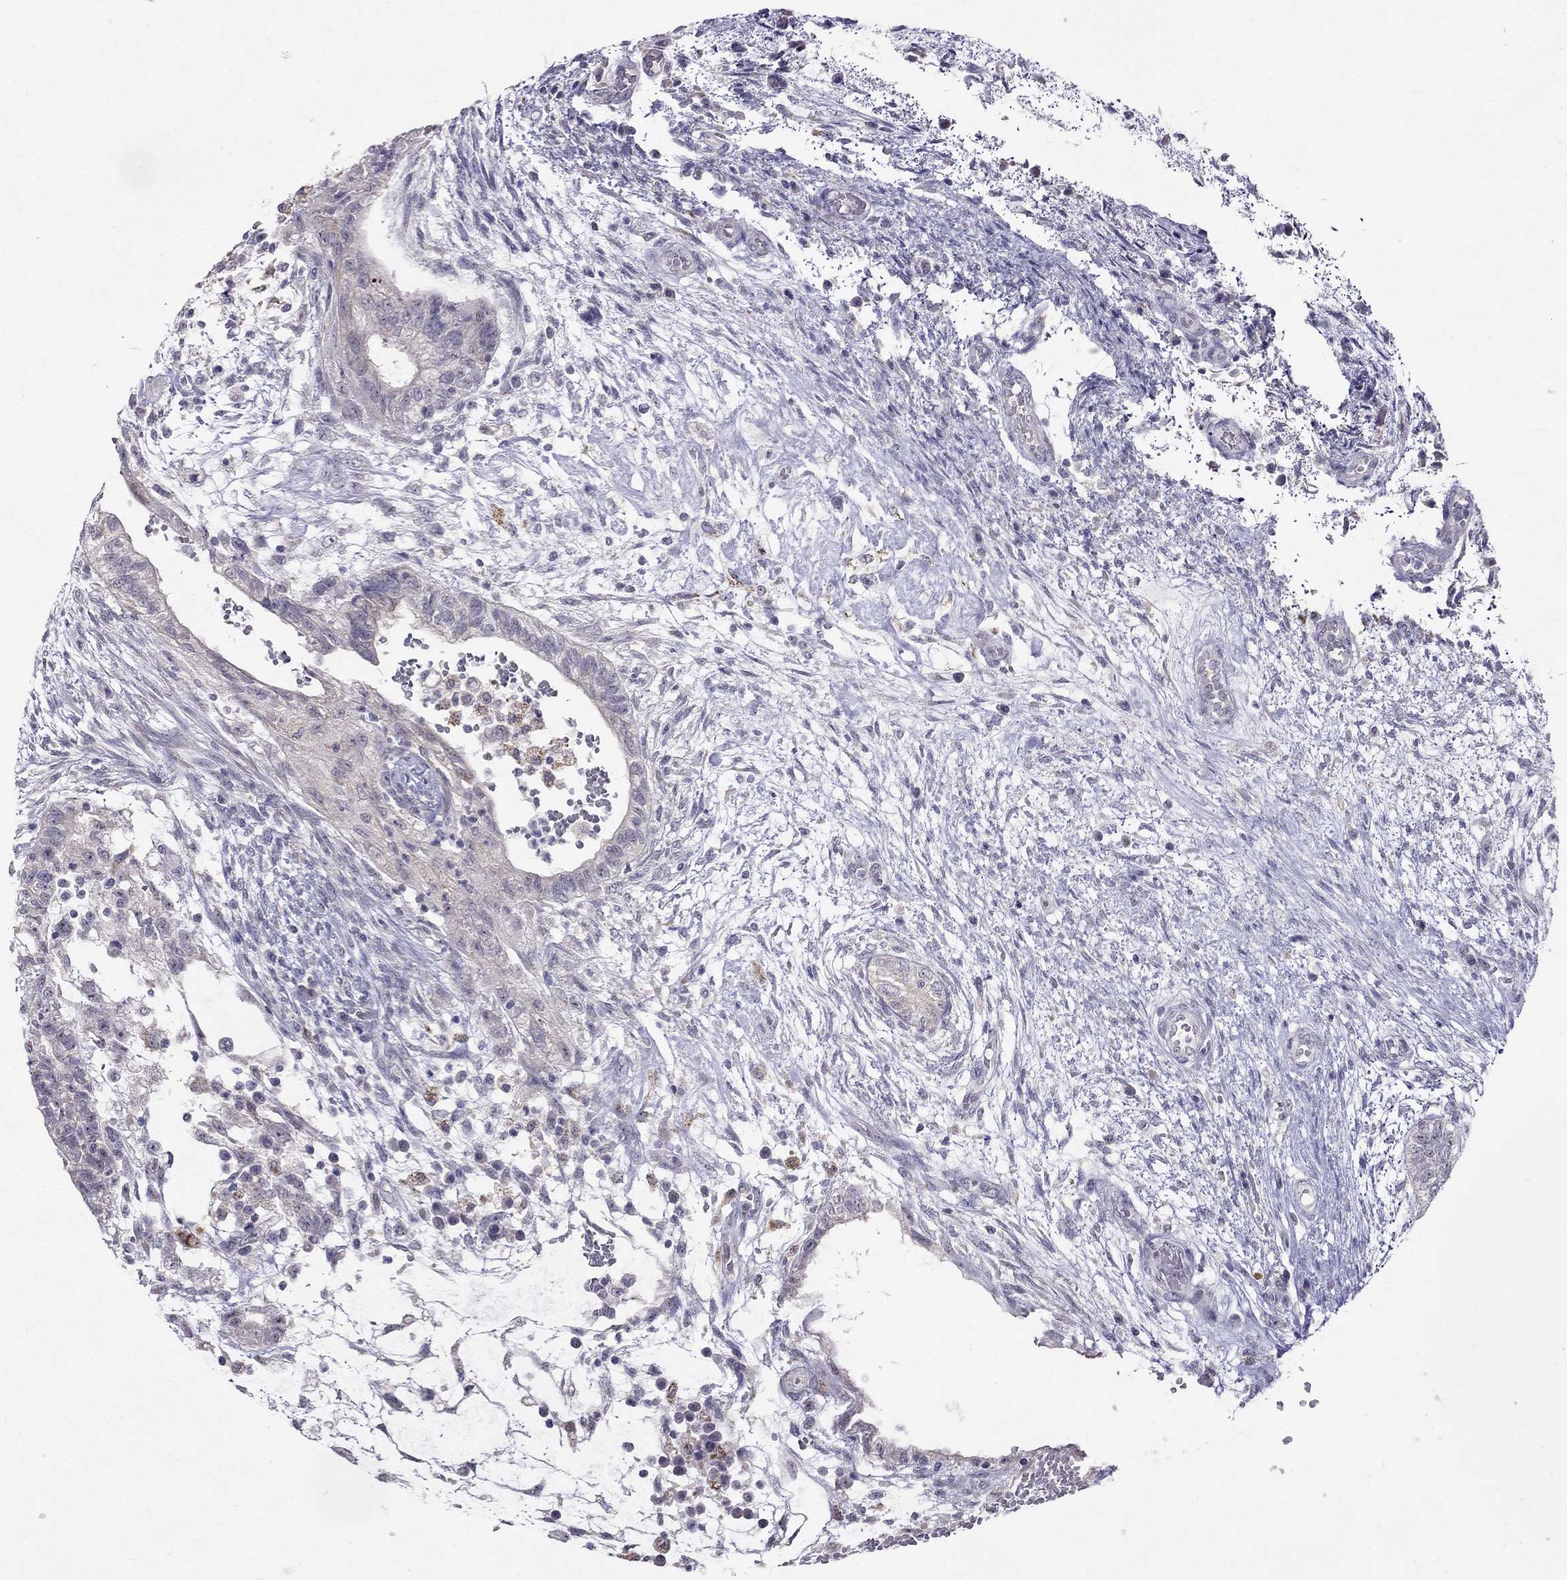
{"staining": {"intensity": "negative", "quantity": "none", "location": "none"}, "tissue": "testis cancer", "cell_type": "Tumor cells", "image_type": "cancer", "snomed": [{"axis": "morphology", "description": "Normal tissue, NOS"}, {"axis": "morphology", "description": "Carcinoma, Embryonal, NOS"}, {"axis": "topography", "description": "Testis"}, {"axis": "topography", "description": "Epididymis"}], "caption": "Tumor cells show no significant positivity in testis embryonal carcinoma. (DAB (3,3'-diaminobenzidine) immunohistochemistry (IHC), high magnification).", "gene": "MYO3B", "patient": {"sex": "male", "age": 32}}